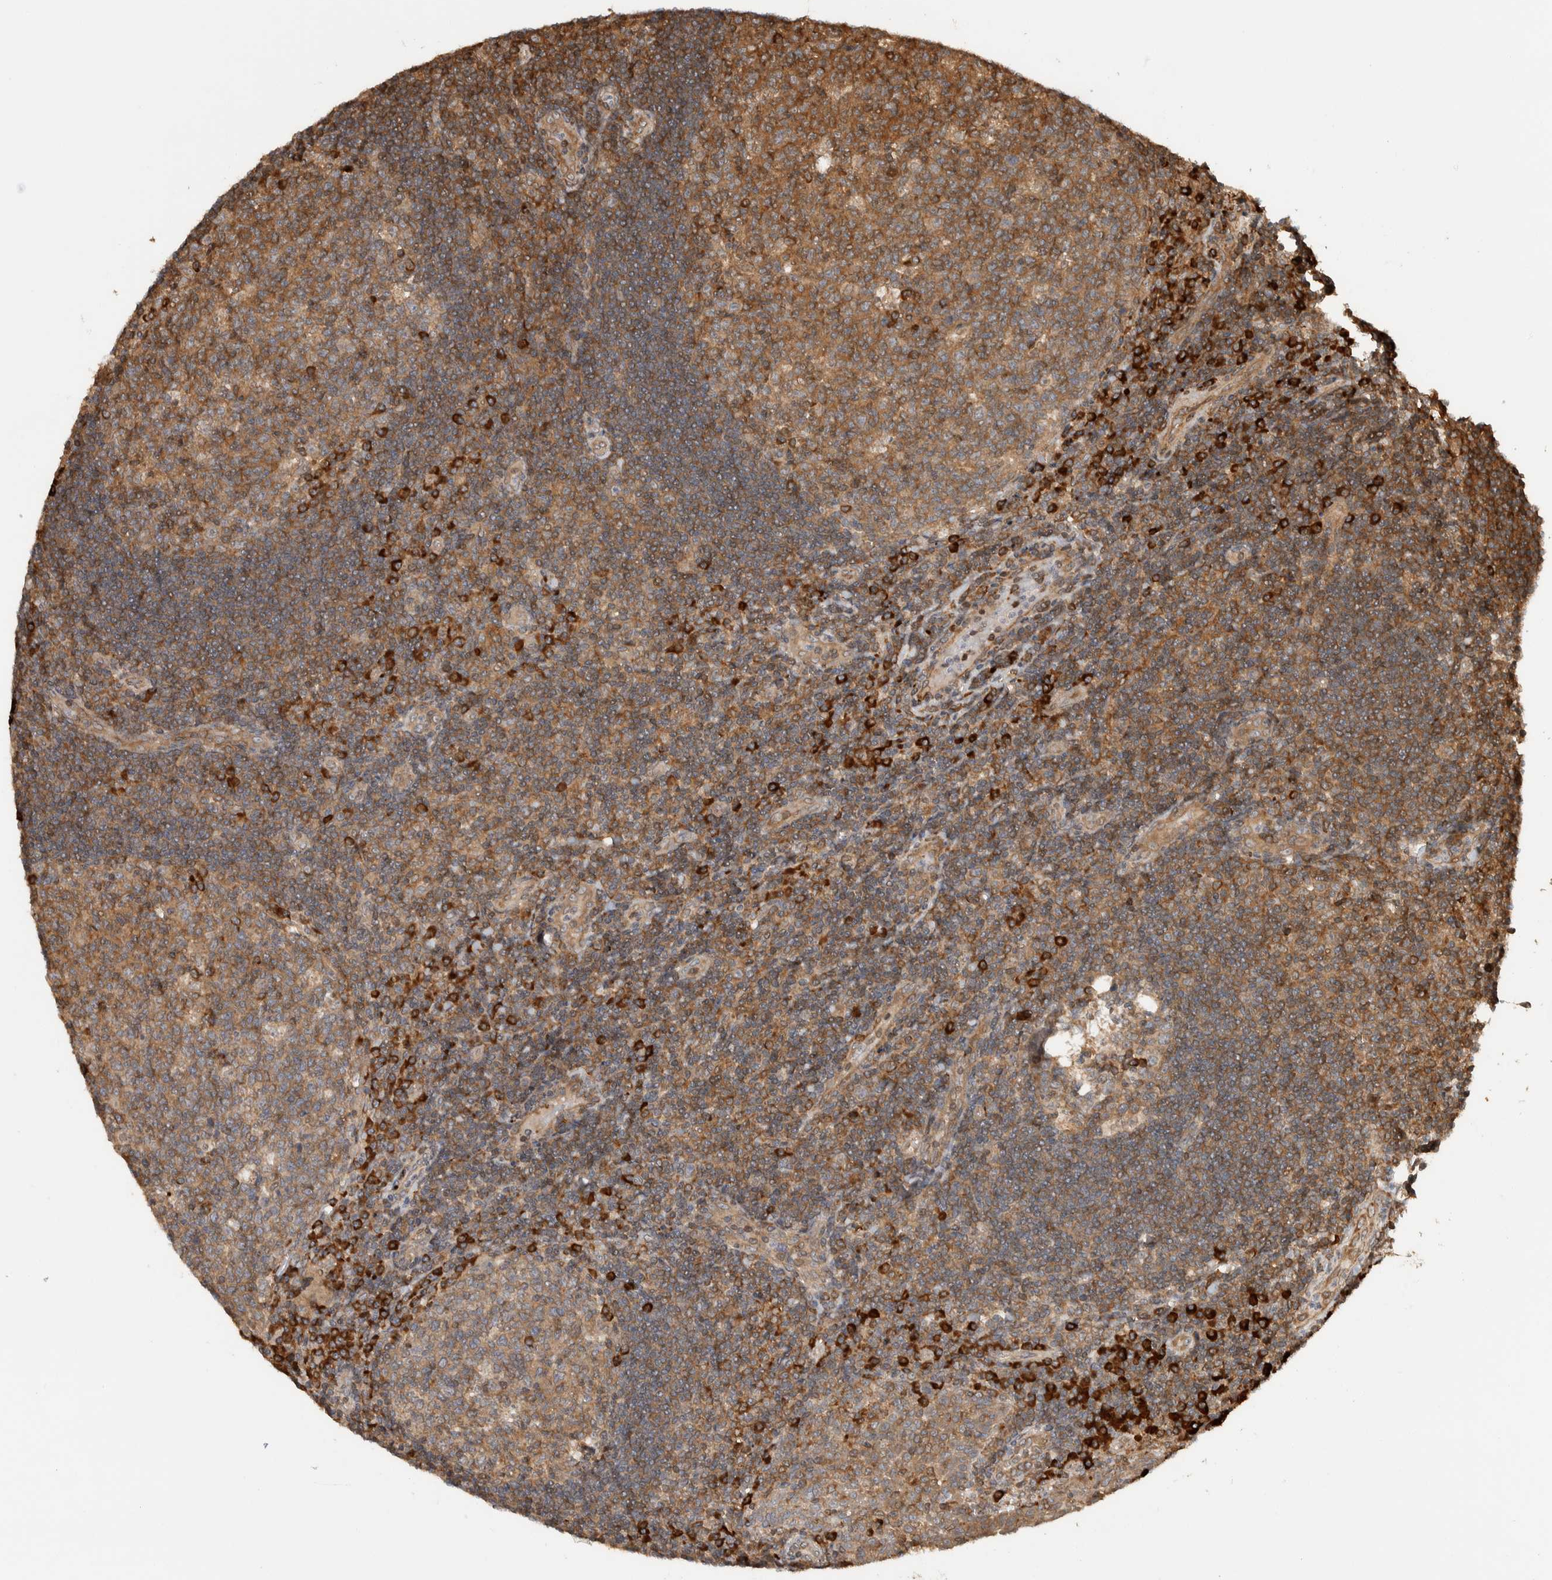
{"staining": {"intensity": "moderate", "quantity": ">75%", "location": "cytoplasmic/membranous"}, "tissue": "tonsil", "cell_type": "Germinal center cells", "image_type": "normal", "snomed": [{"axis": "morphology", "description": "Normal tissue, NOS"}, {"axis": "topography", "description": "Tonsil"}], "caption": "Immunohistochemistry (IHC) of unremarkable tonsil reveals medium levels of moderate cytoplasmic/membranous expression in about >75% of germinal center cells. Immunohistochemistry stains the protein of interest in brown and the nuclei are stained blue.", "gene": "CNTROB", "patient": {"sex": "female", "age": 40}}